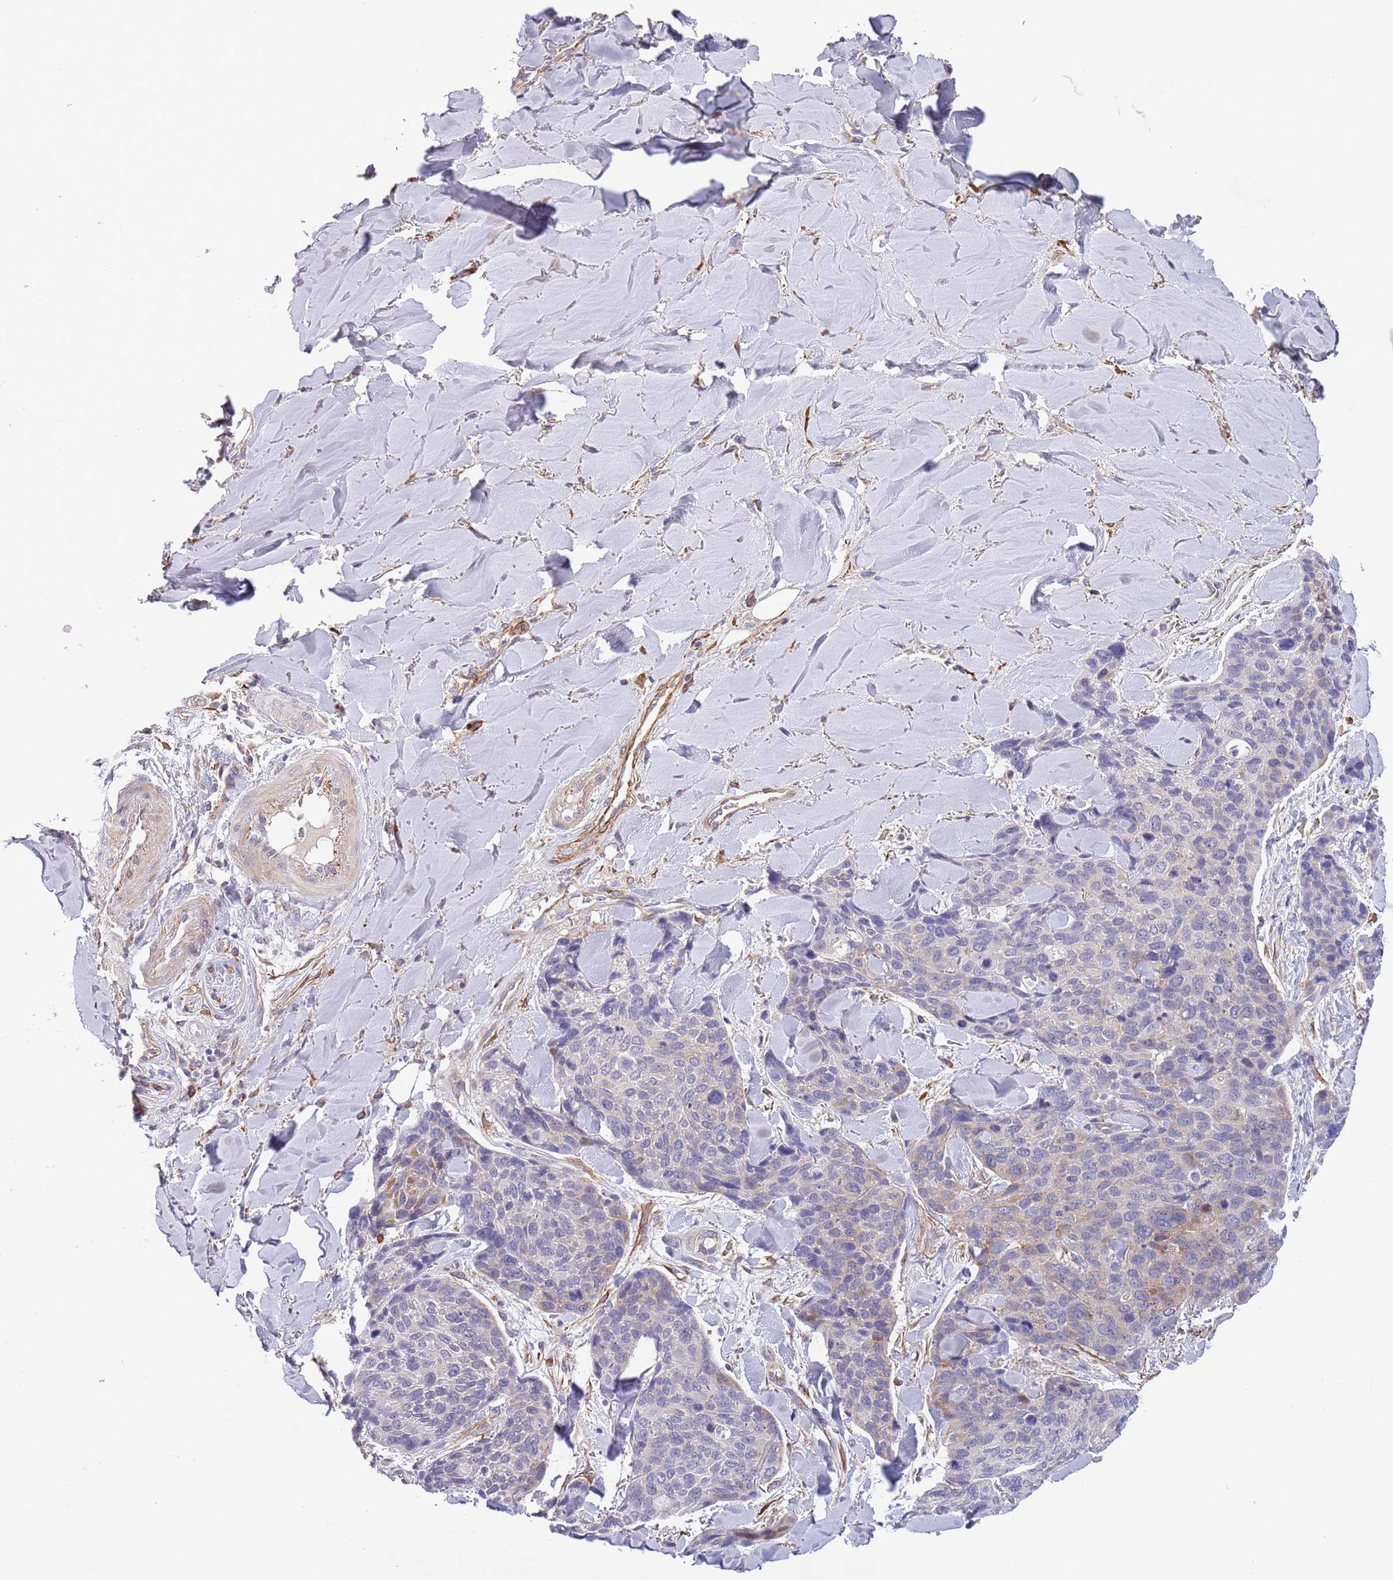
{"staining": {"intensity": "negative", "quantity": "none", "location": "none"}, "tissue": "skin cancer", "cell_type": "Tumor cells", "image_type": "cancer", "snomed": [{"axis": "morphology", "description": "Basal cell carcinoma"}, {"axis": "topography", "description": "Skin"}], "caption": "High power microscopy image of an IHC histopathology image of skin cancer (basal cell carcinoma), revealing no significant expression in tumor cells.", "gene": "ZNF658", "patient": {"sex": "female", "age": 74}}